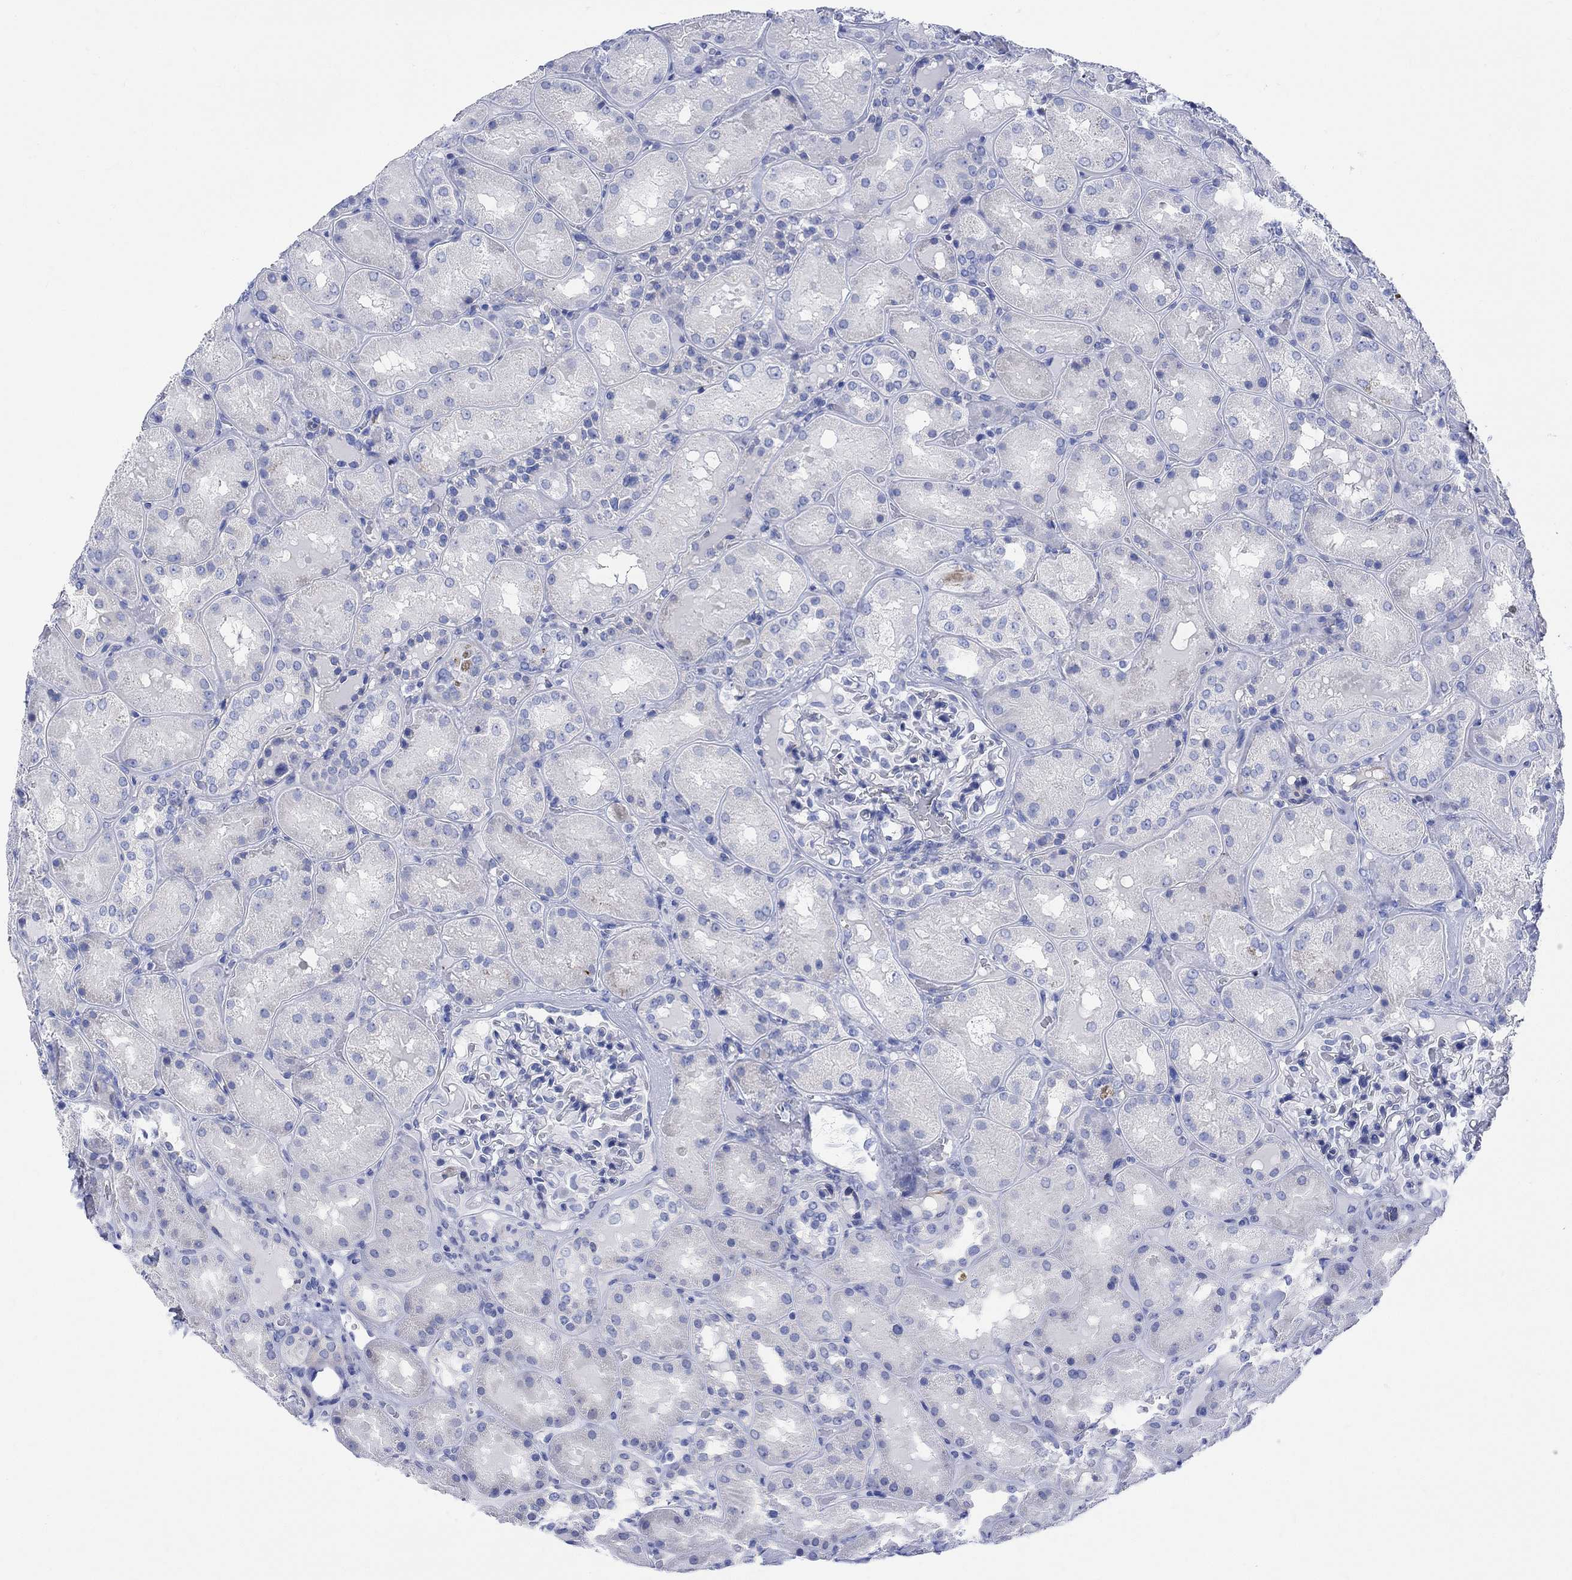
{"staining": {"intensity": "negative", "quantity": "none", "location": "none"}, "tissue": "kidney", "cell_type": "Cells in glomeruli", "image_type": "normal", "snomed": [{"axis": "morphology", "description": "Normal tissue, NOS"}, {"axis": "topography", "description": "Kidney"}], "caption": "High magnification brightfield microscopy of normal kidney stained with DAB (3,3'-diaminobenzidine) (brown) and counterstained with hematoxylin (blue): cells in glomeruli show no significant expression. Brightfield microscopy of immunohistochemistry stained with DAB (3,3'-diaminobenzidine) (brown) and hematoxylin (blue), captured at high magnification.", "gene": "MYL1", "patient": {"sex": "male", "age": 73}}